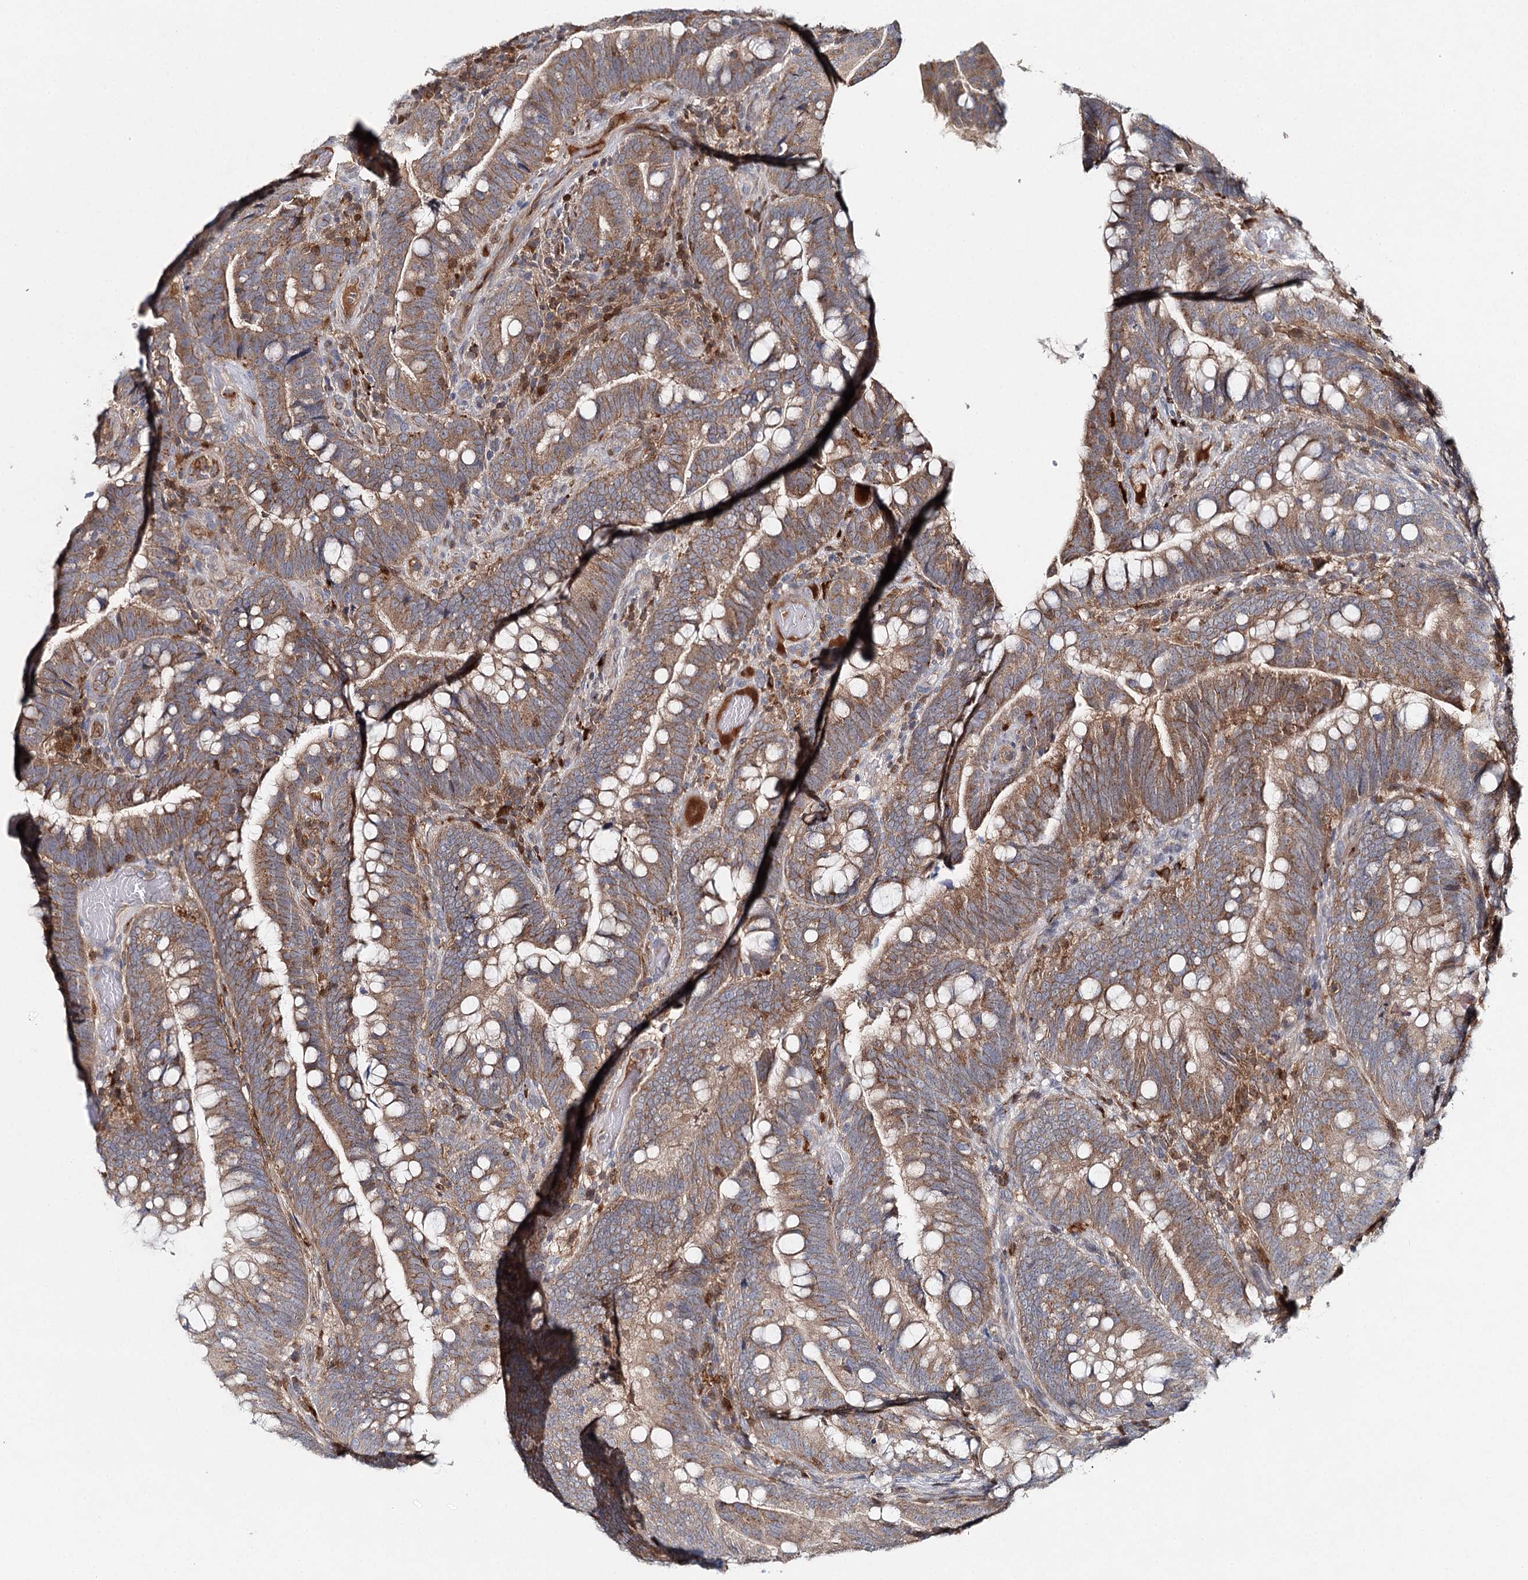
{"staining": {"intensity": "moderate", "quantity": ">75%", "location": "cytoplasmic/membranous"}, "tissue": "colorectal cancer", "cell_type": "Tumor cells", "image_type": "cancer", "snomed": [{"axis": "morphology", "description": "Adenocarcinoma, NOS"}, {"axis": "topography", "description": "Colon"}], "caption": "Adenocarcinoma (colorectal) stained with a protein marker displays moderate staining in tumor cells.", "gene": "SLC41A2", "patient": {"sex": "female", "age": 66}}